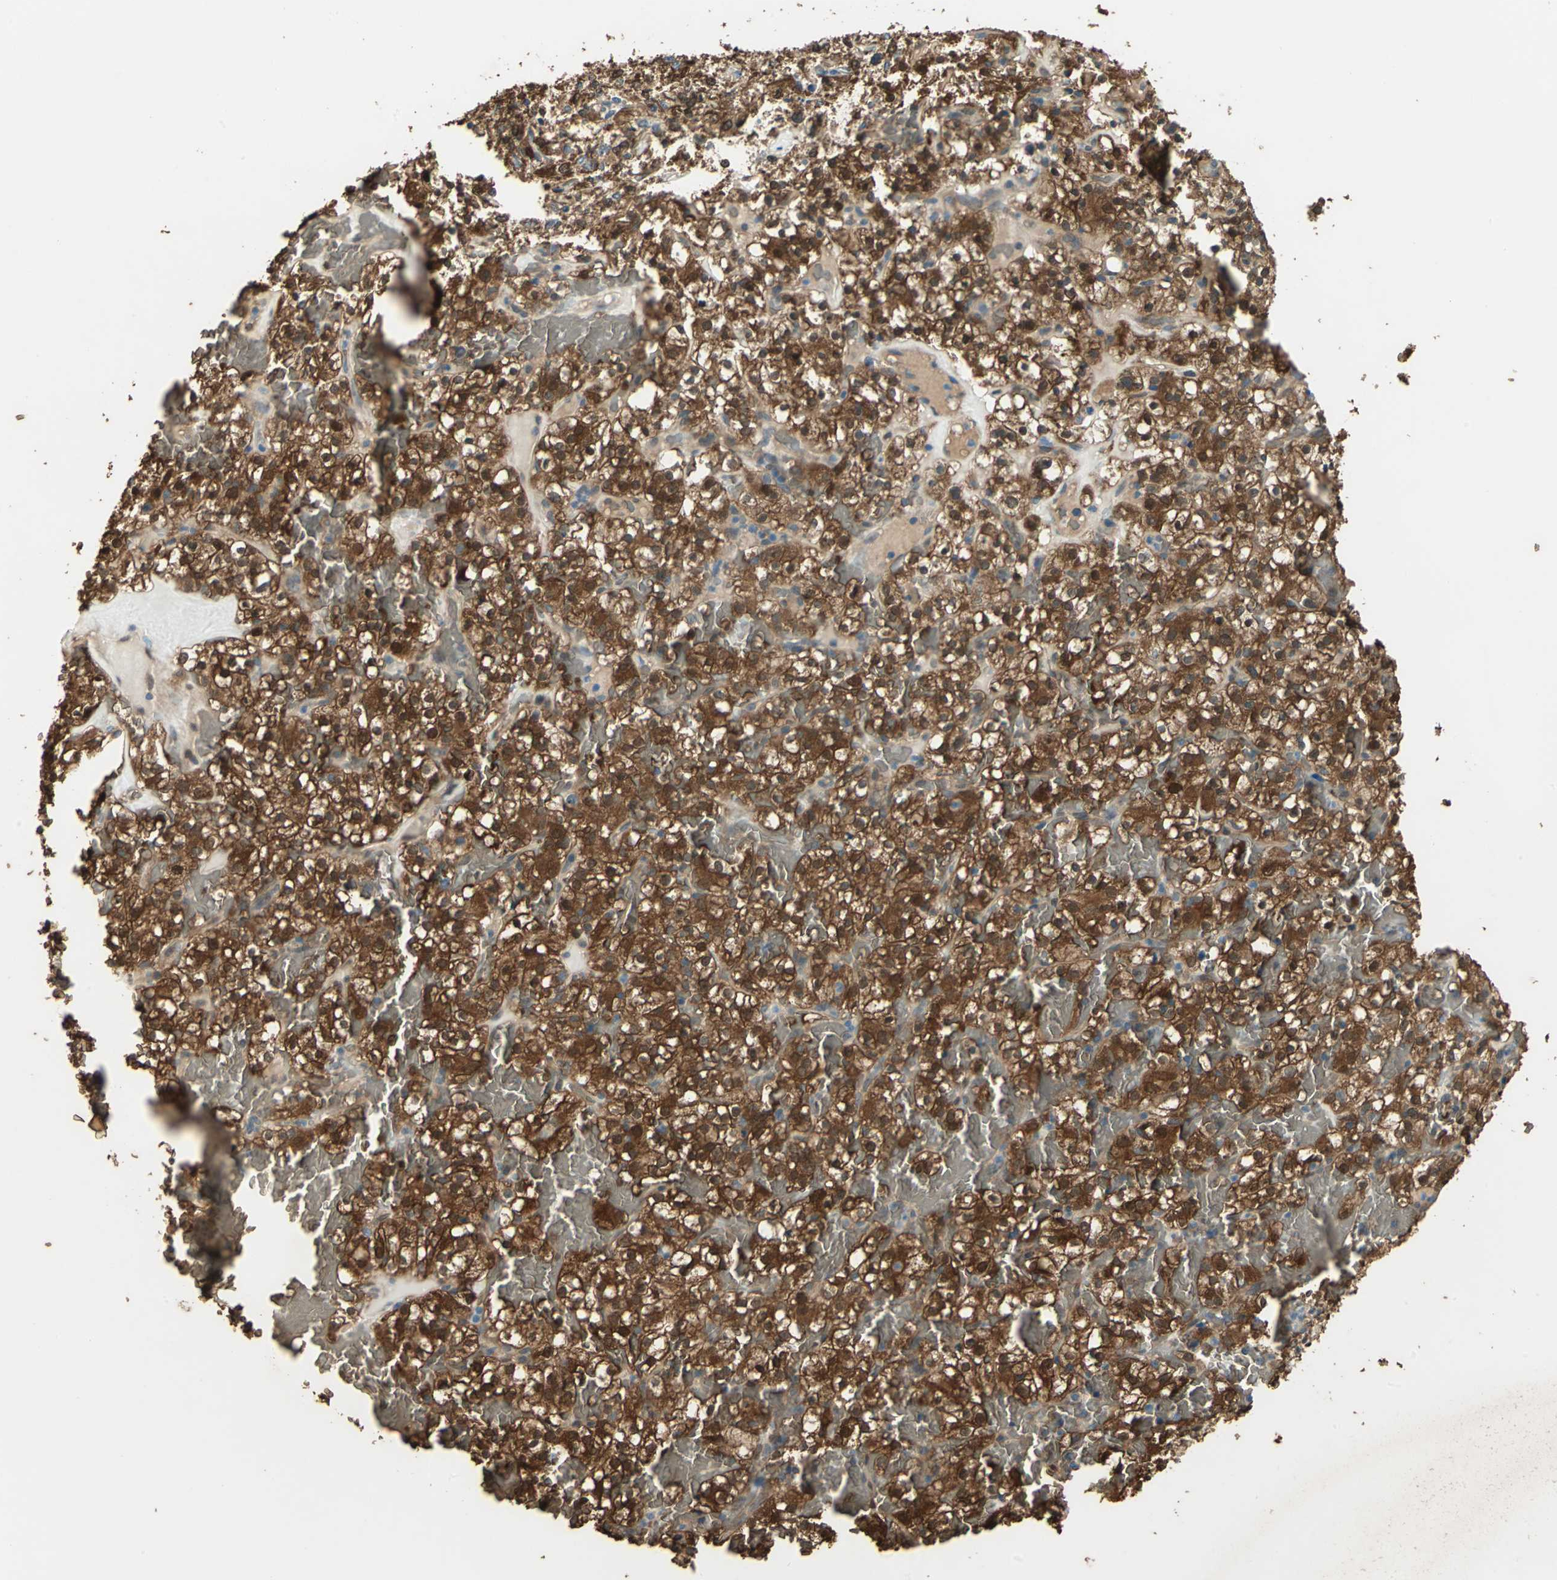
{"staining": {"intensity": "strong", "quantity": ">75%", "location": "cytoplasmic/membranous,nuclear"}, "tissue": "renal cancer", "cell_type": "Tumor cells", "image_type": "cancer", "snomed": [{"axis": "morphology", "description": "Normal tissue, NOS"}, {"axis": "morphology", "description": "Adenocarcinoma, NOS"}, {"axis": "topography", "description": "Kidney"}], "caption": "Protein staining displays strong cytoplasmic/membranous and nuclear expression in about >75% of tumor cells in adenocarcinoma (renal). (DAB (3,3'-diaminobenzidine) IHC, brown staining for protein, blue staining for nuclei).", "gene": "DDAH1", "patient": {"sex": "female", "age": 72}}